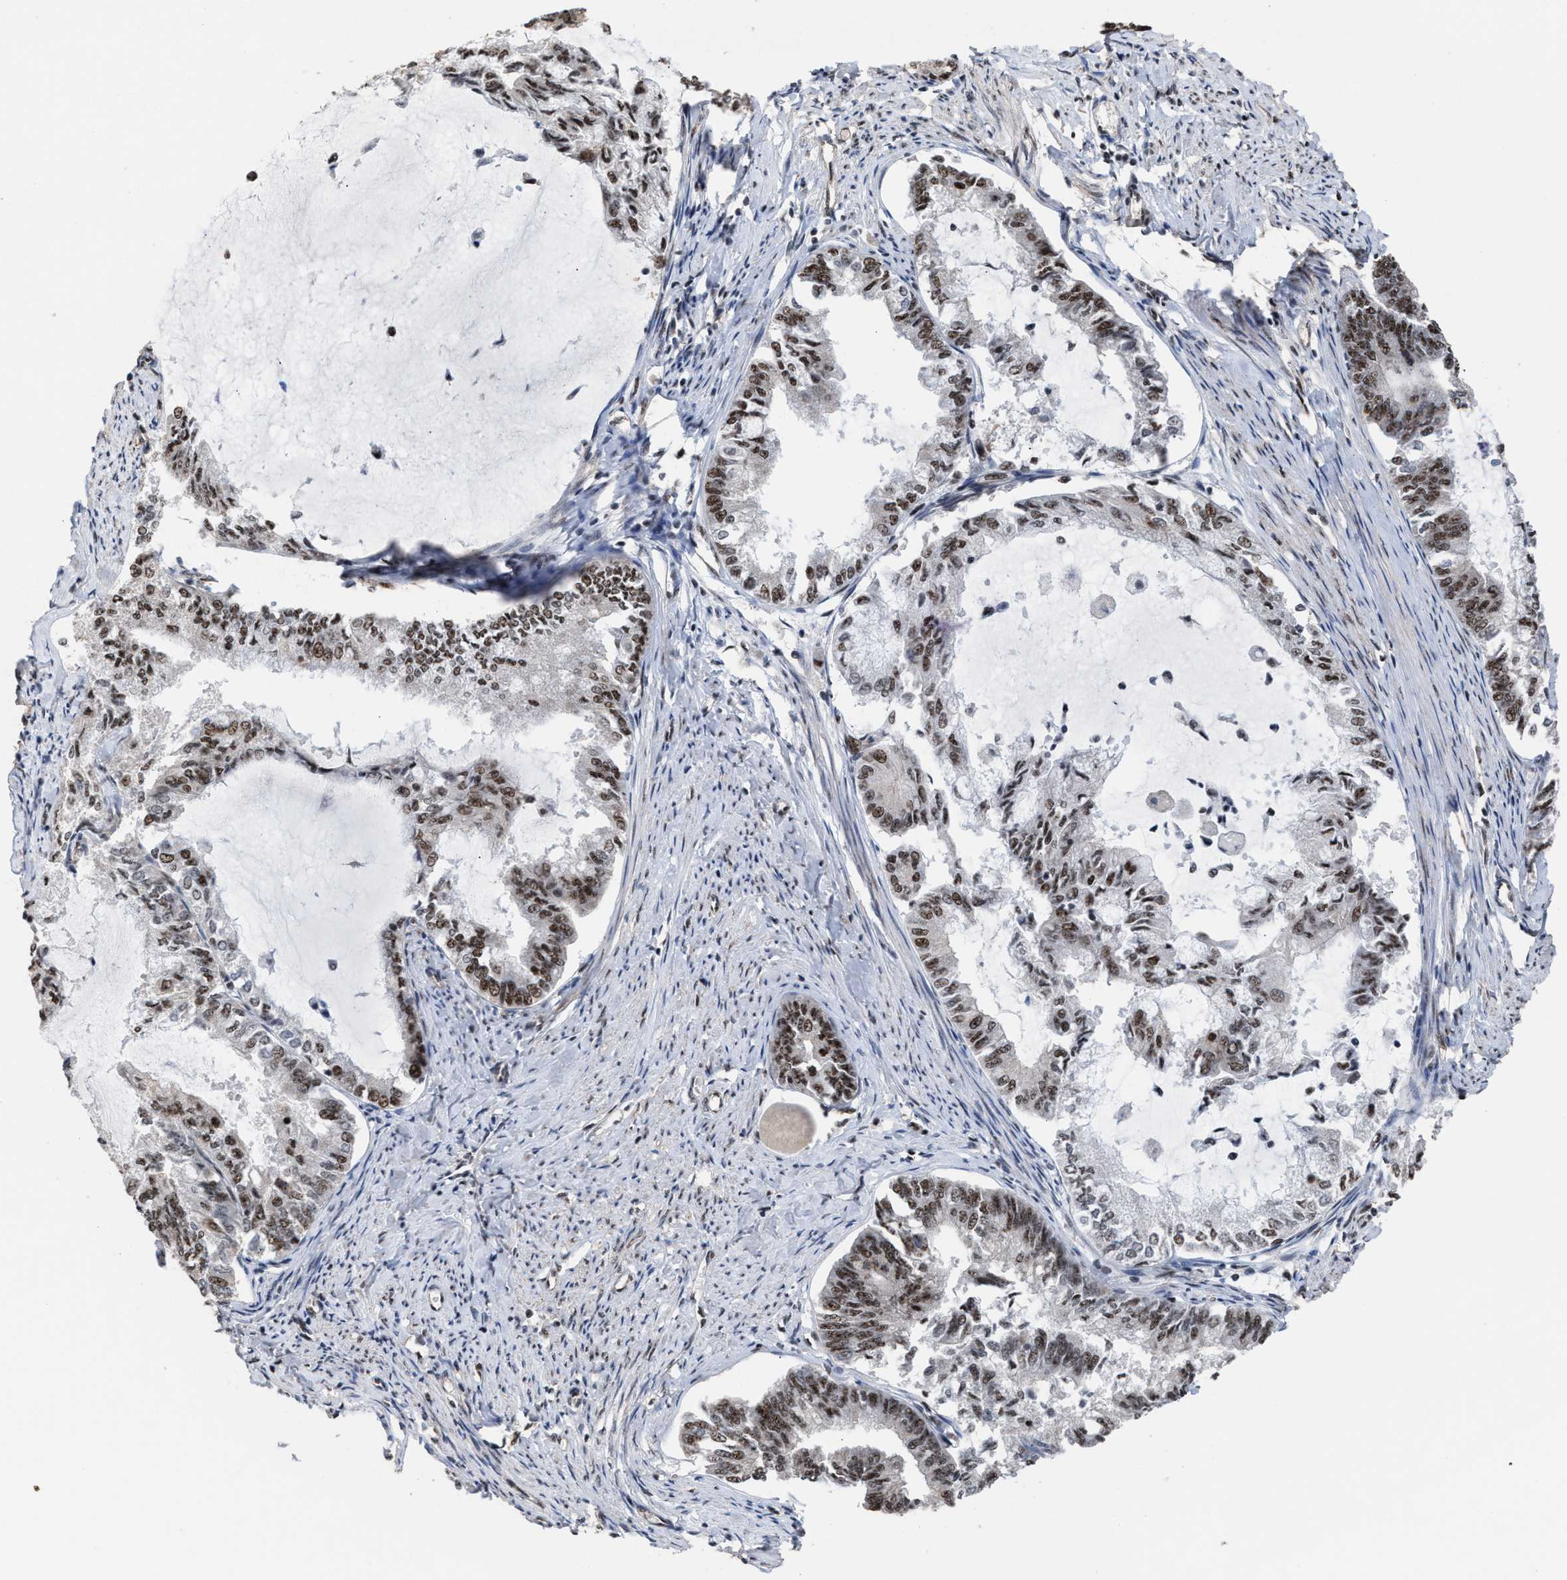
{"staining": {"intensity": "strong", "quantity": ">75%", "location": "nuclear"}, "tissue": "endometrial cancer", "cell_type": "Tumor cells", "image_type": "cancer", "snomed": [{"axis": "morphology", "description": "Adenocarcinoma, NOS"}, {"axis": "topography", "description": "Endometrium"}], "caption": "Endometrial adenocarcinoma stained with DAB immunohistochemistry displays high levels of strong nuclear staining in approximately >75% of tumor cells.", "gene": "EIF4A3", "patient": {"sex": "female", "age": 86}}